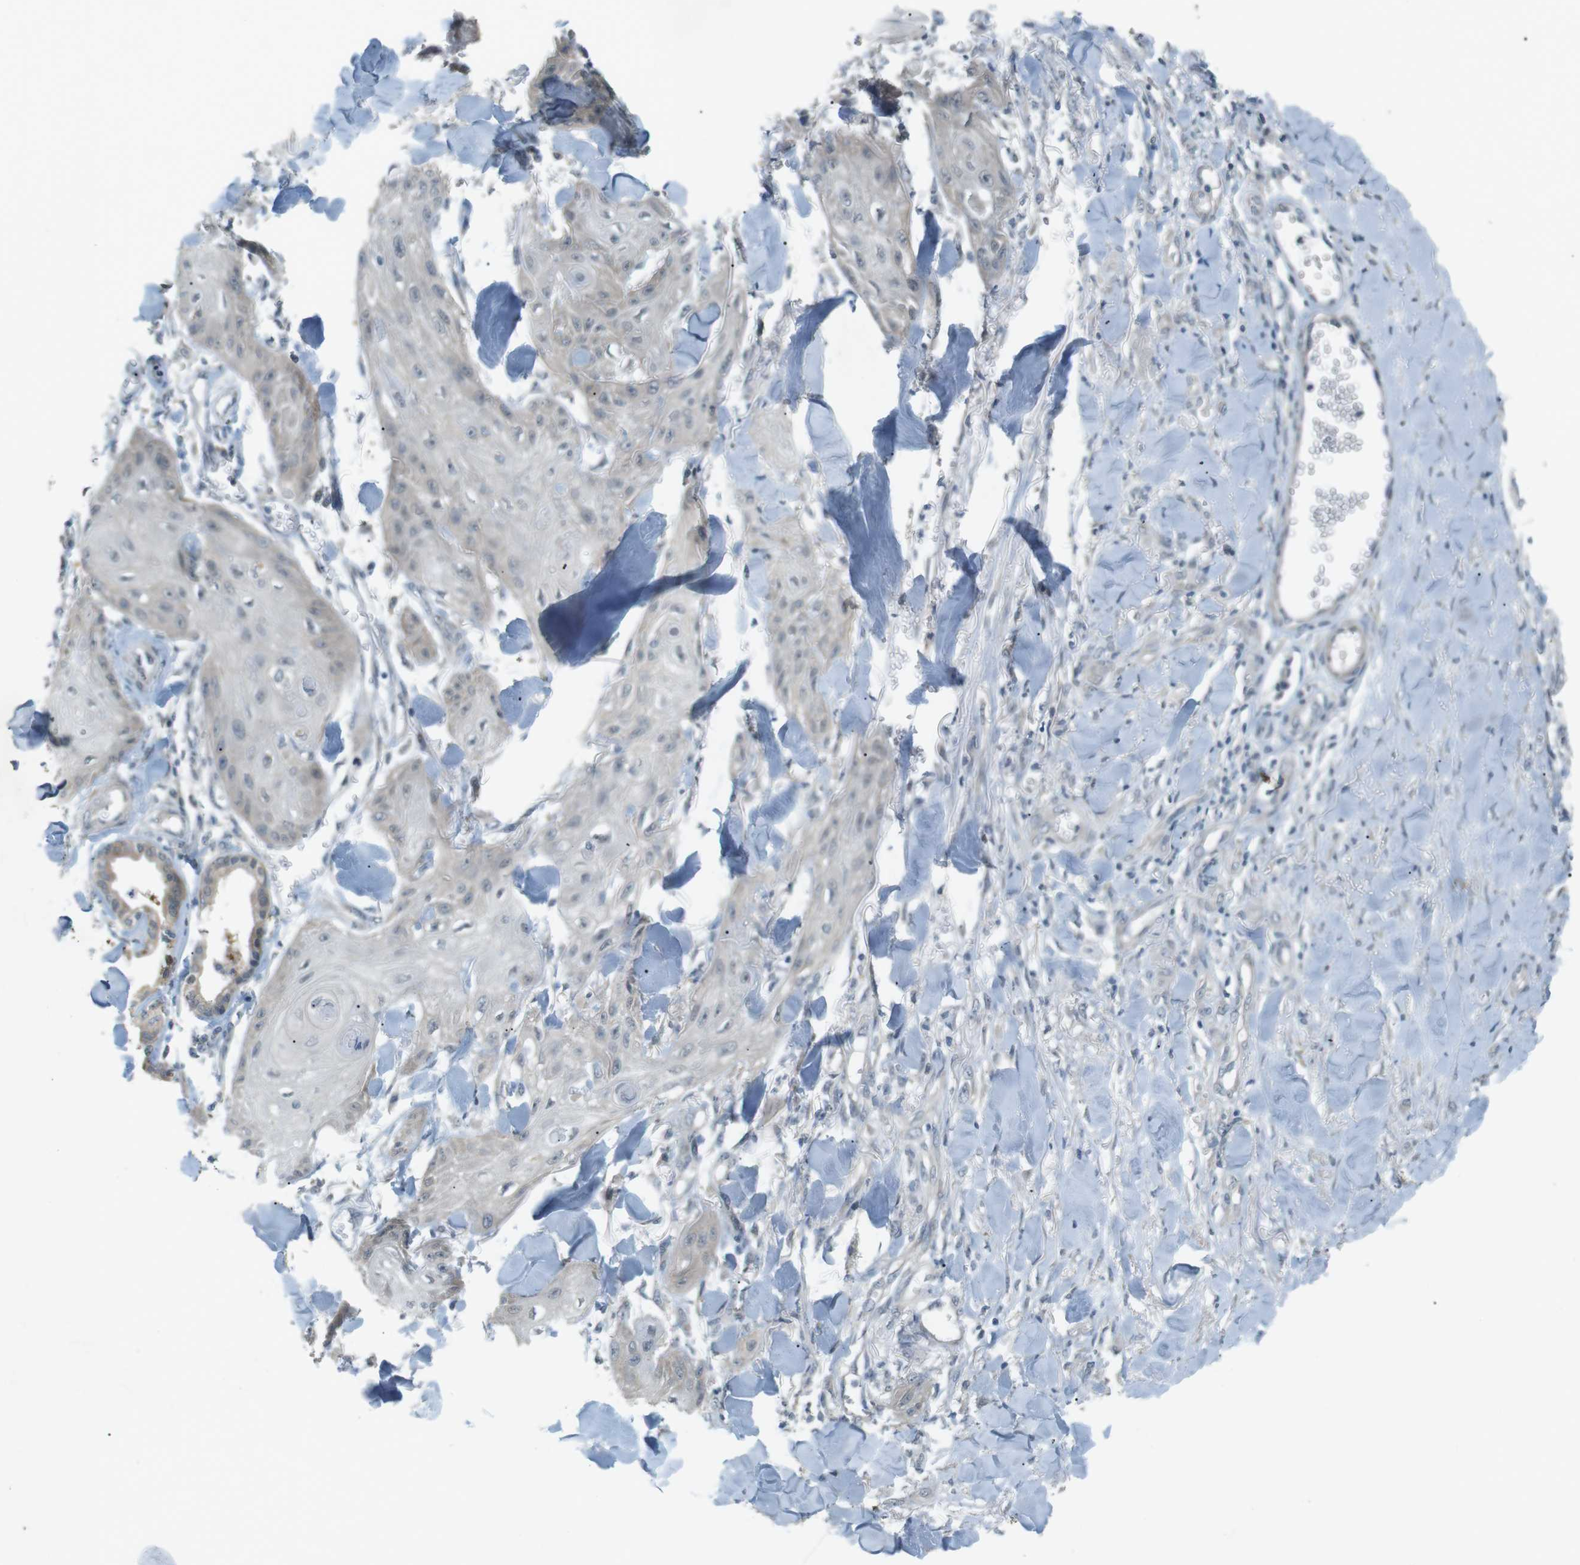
{"staining": {"intensity": "negative", "quantity": "none", "location": "none"}, "tissue": "skin cancer", "cell_type": "Tumor cells", "image_type": "cancer", "snomed": [{"axis": "morphology", "description": "Squamous cell carcinoma, NOS"}, {"axis": "topography", "description": "Skin"}], "caption": "IHC micrograph of human squamous cell carcinoma (skin) stained for a protein (brown), which displays no positivity in tumor cells.", "gene": "RTN3", "patient": {"sex": "male", "age": 74}}